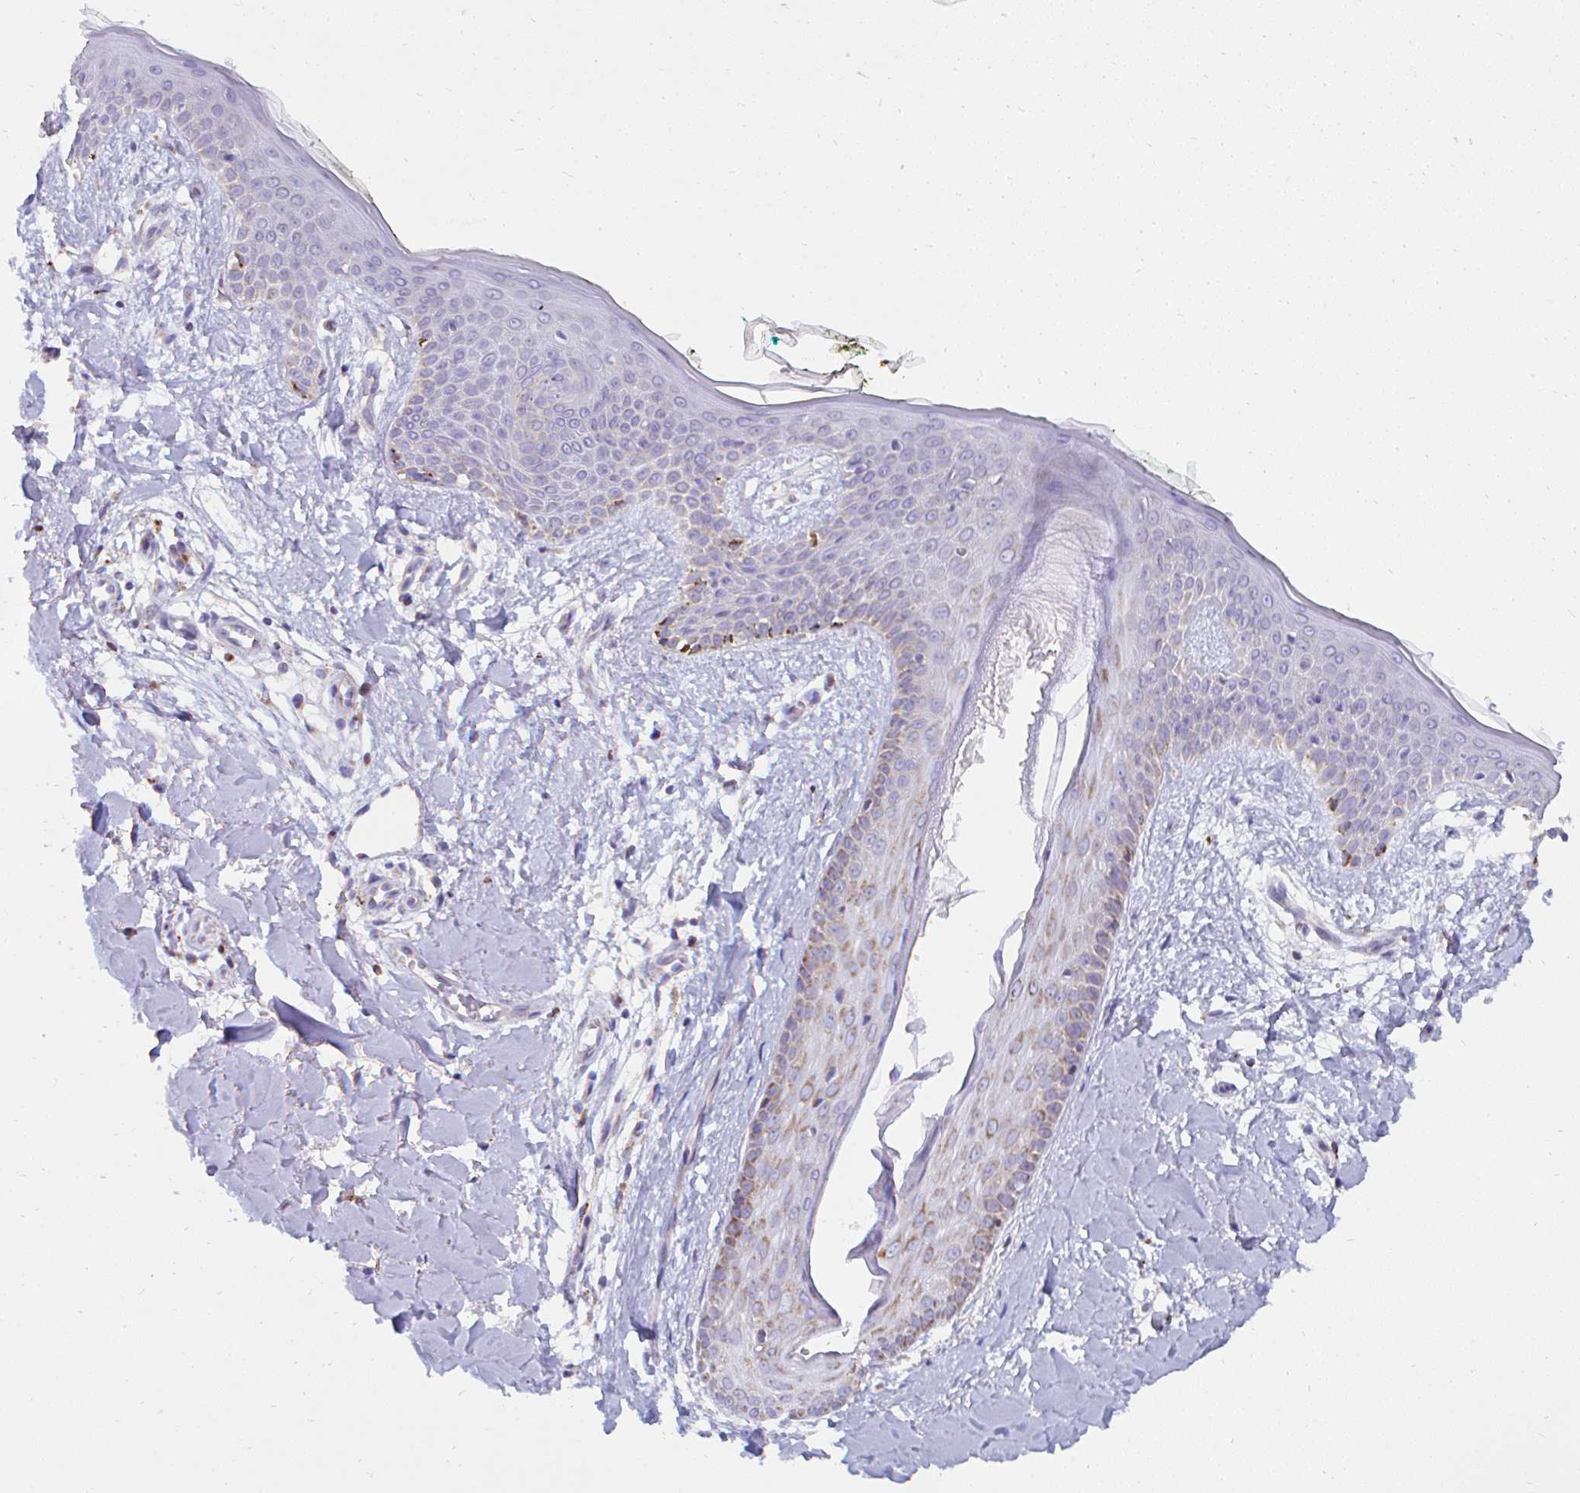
{"staining": {"intensity": "negative", "quantity": "none", "location": "none"}, "tissue": "skin", "cell_type": "Fibroblasts", "image_type": "normal", "snomed": [{"axis": "morphology", "description": "Normal tissue, NOS"}, {"axis": "topography", "description": "Skin"}], "caption": "A micrograph of skin stained for a protein displays no brown staining in fibroblasts. The staining was performed using DAB to visualize the protein expression in brown, while the nuclei were stained in blue with hematoxylin (Magnification: 20x).", "gene": "PC", "patient": {"sex": "female", "age": 34}}